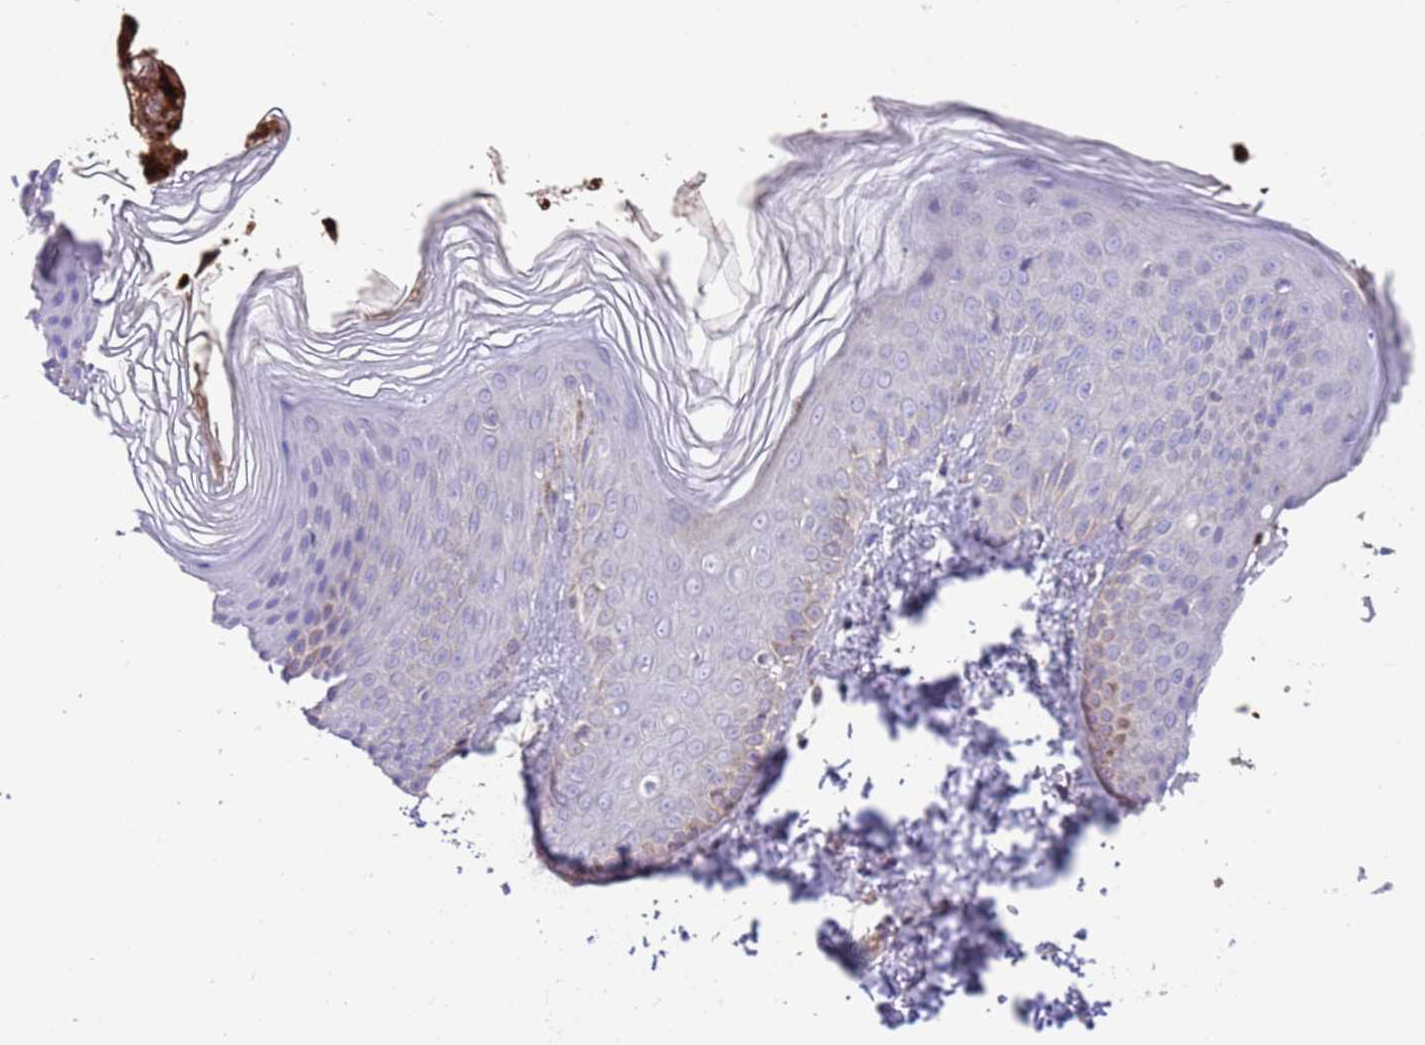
{"staining": {"intensity": "weak", "quantity": "<25%", "location": "cytoplasmic/membranous"}, "tissue": "skin", "cell_type": "Epidermal cells", "image_type": "normal", "snomed": [{"axis": "morphology", "description": "Normal tissue, NOS"}, {"axis": "morphology", "description": "Inflammation, NOS"}, {"axis": "topography", "description": "Soft tissue"}, {"axis": "topography", "description": "Anal"}], "caption": "High power microscopy histopathology image of an immunohistochemistry micrograph of normal skin, revealing no significant staining in epidermal cells.", "gene": "DDT", "patient": {"sex": "female", "age": 15}}